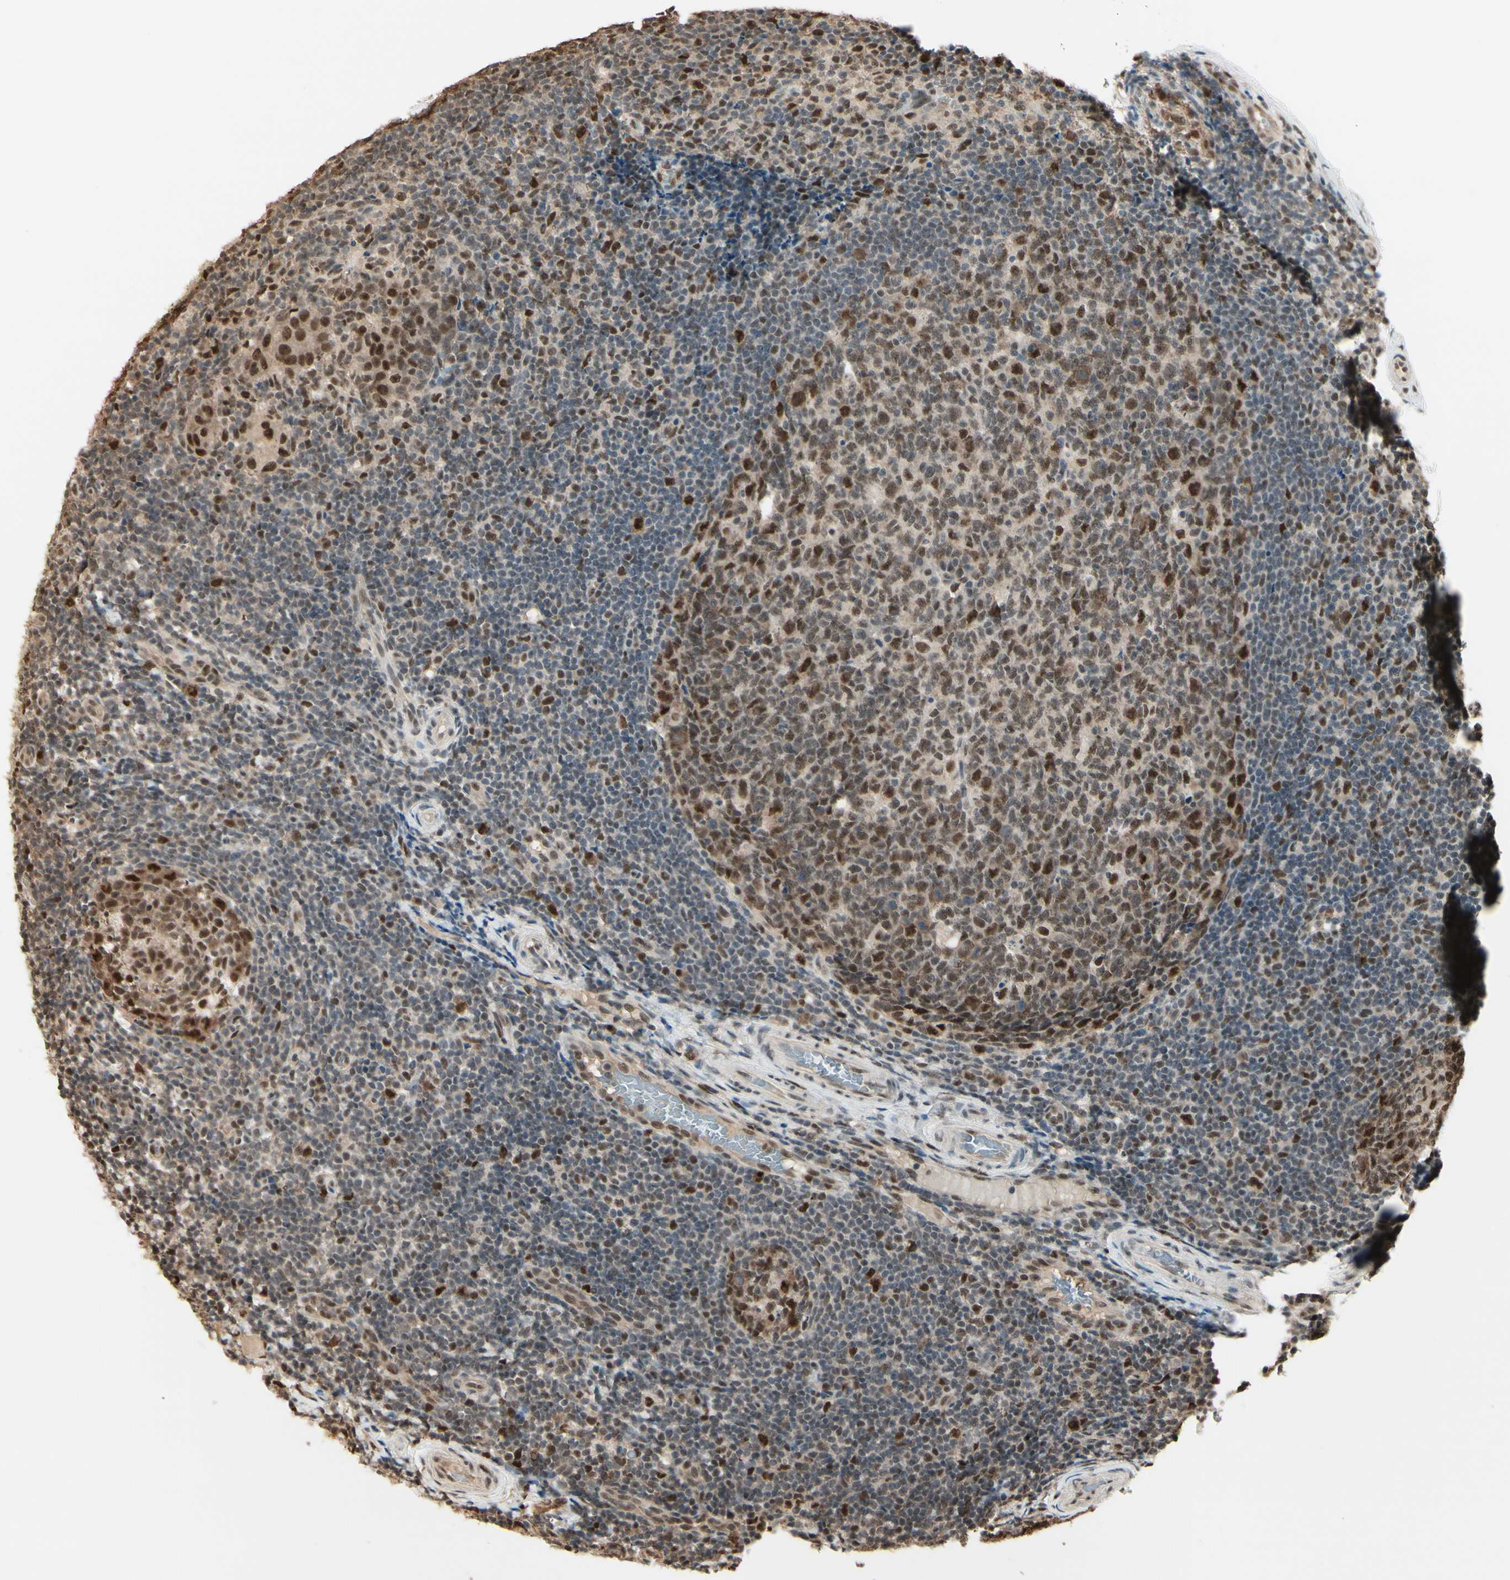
{"staining": {"intensity": "strong", "quantity": ">75%", "location": "nuclear"}, "tissue": "tonsil", "cell_type": "Germinal center cells", "image_type": "normal", "snomed": [{"axis": "morphology", "description": "Normal tissue, NOS"}, {"axis": "topography", "description": "Tonsil"}], "caption": "Germinal center cells show strong nuclear positivity in approximately >75% of cells in unremarkable tonsil. (Stains: DAB (3,3'-diaminobenzidine) in brown, nuclei in blue, Microscopy: brightfield microscopy at high magnification).", "gene": "HSF1", "patient": {"sex": "female", "age": 19}}